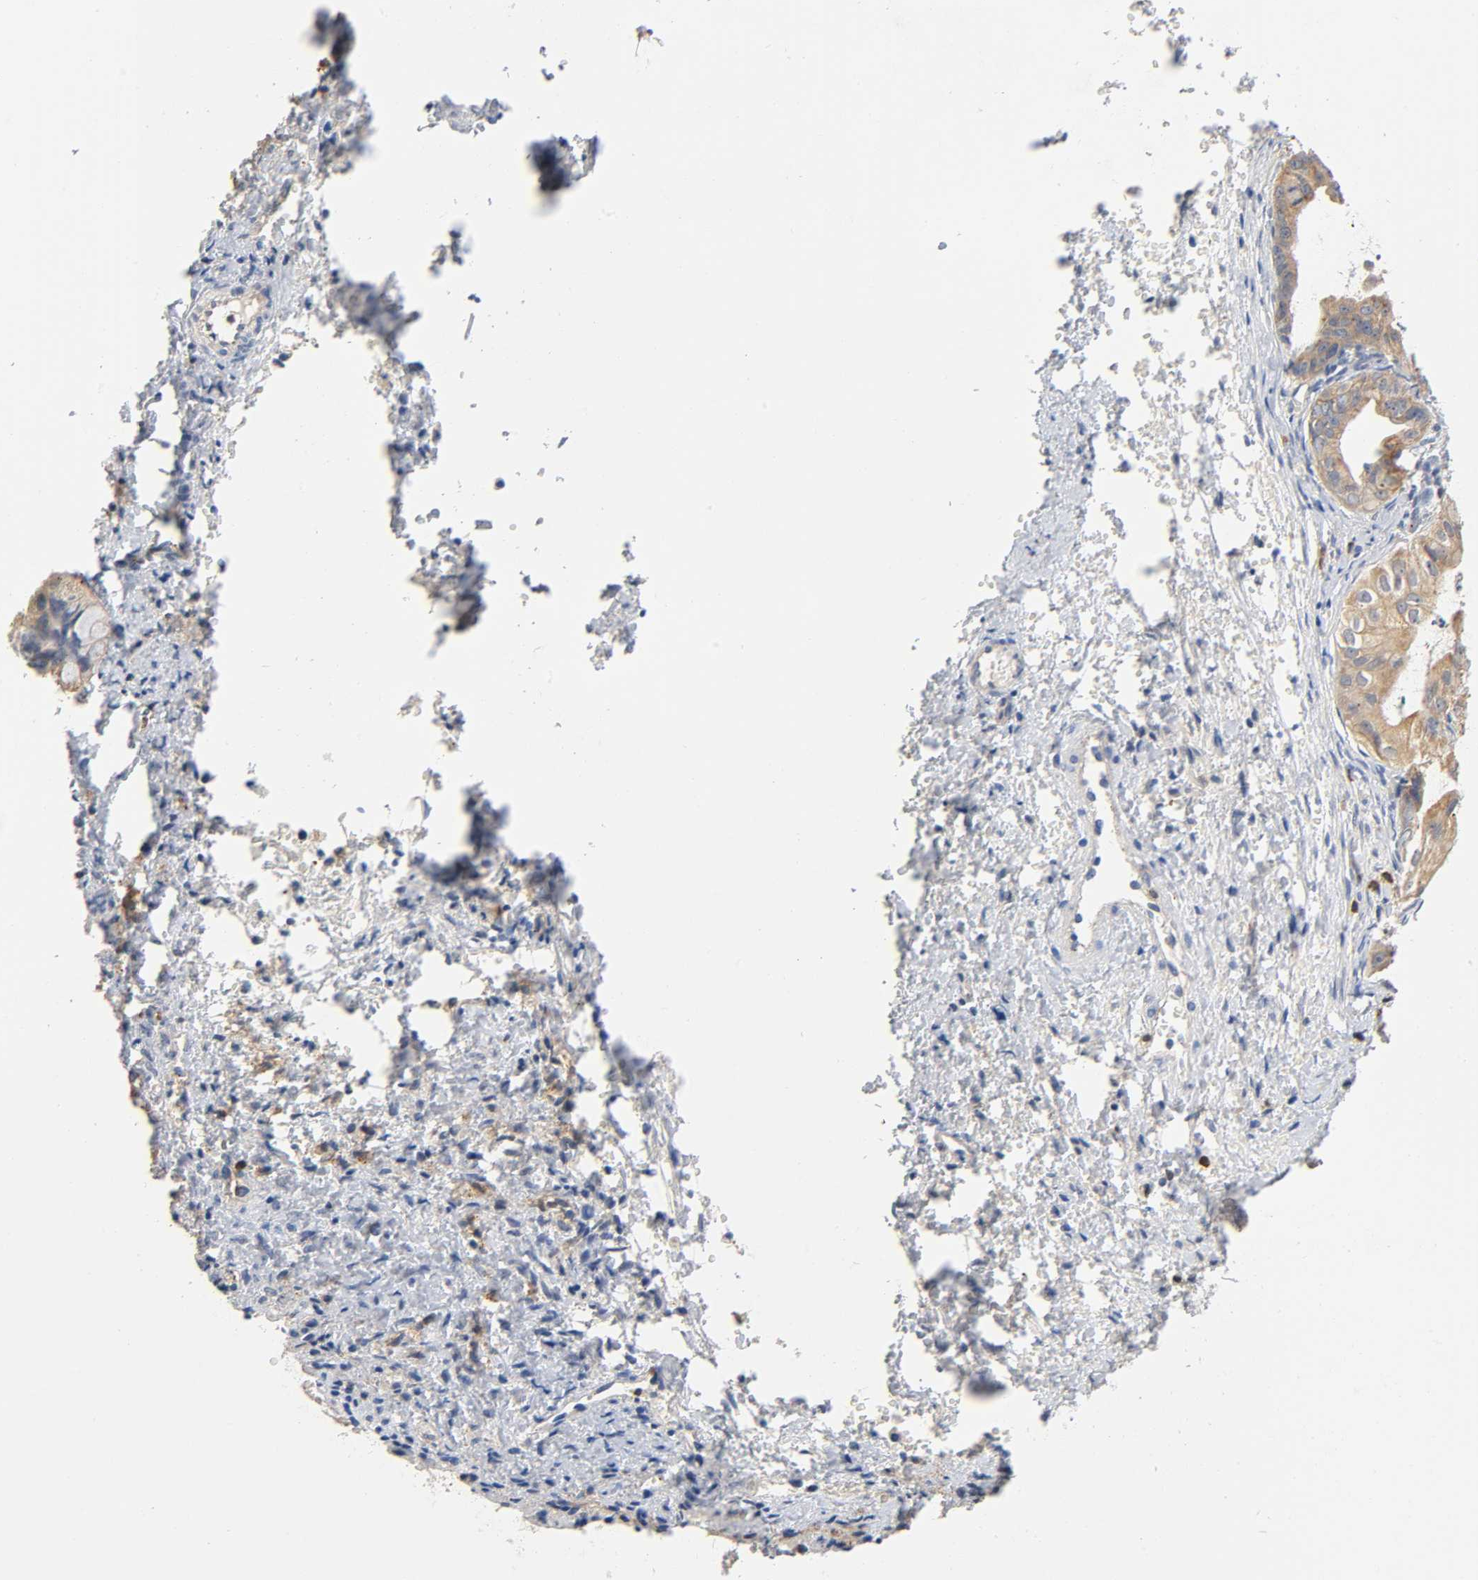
{"staining": {"intensity": "weak", "quantity": ">75%", "location": "cytoplasmic/membranous"}, "tissue": "ovarian cancer", "cell_type": "Tumor cells", "image_type": "cancer", "snomed": [{"axis": "morphology", "description": "Cystadenocarcinoma, mucinous, NOS"}, {"axis": "topography", "description": "Ovary"}], "caption": "Approximately >75% of tumor cells in human ovarian cancer show weak cytoplasmic/membranous protein positivity as visualized by brown immunohistochemical staining.", "gene": "UCKL1", "patient": {"sex": "female", "age": 36}}